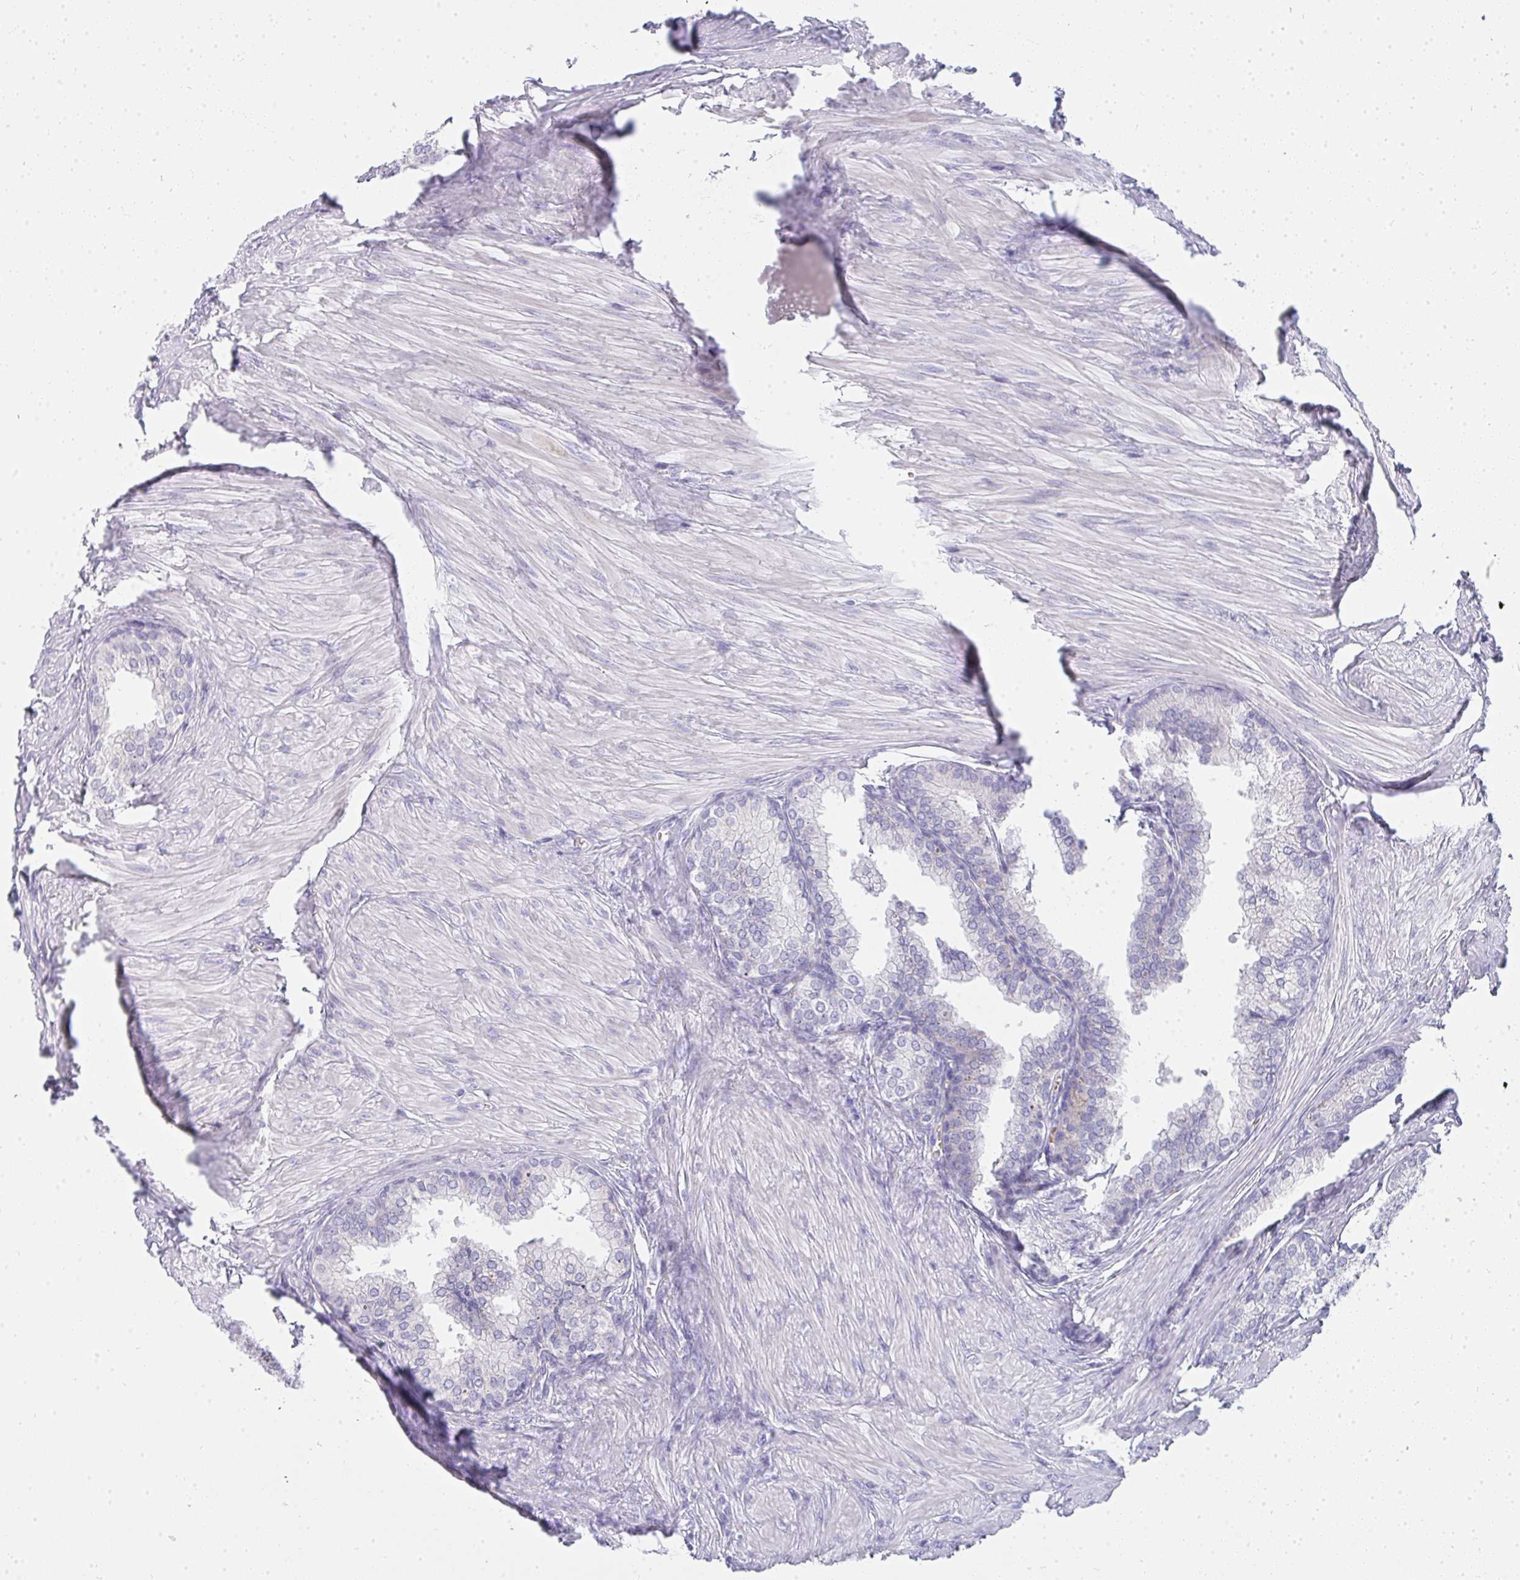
{"staining": {"intensity": "negative", "quantity": "none", "location": "none"}, "tissue": "prostate", "cell_type": "Glandular cells", "image_type": "normal", "snomed": [{"axis": "morphology", "description": "Normal tissue, NOS"}, {"axis": "topography", "description": "Prostate"}, {"axis": "topography", "description": "Peripheral nerve tissue"}], "caption": "High power microscopy histopathology image of an immunohistochemistry micrograph of normal prostate, revealing no significant positivity in glandular cells. Nuclei are stained in blue.", "gene": "ZNF182", "patient": {"sex": "male", "age": 55}}